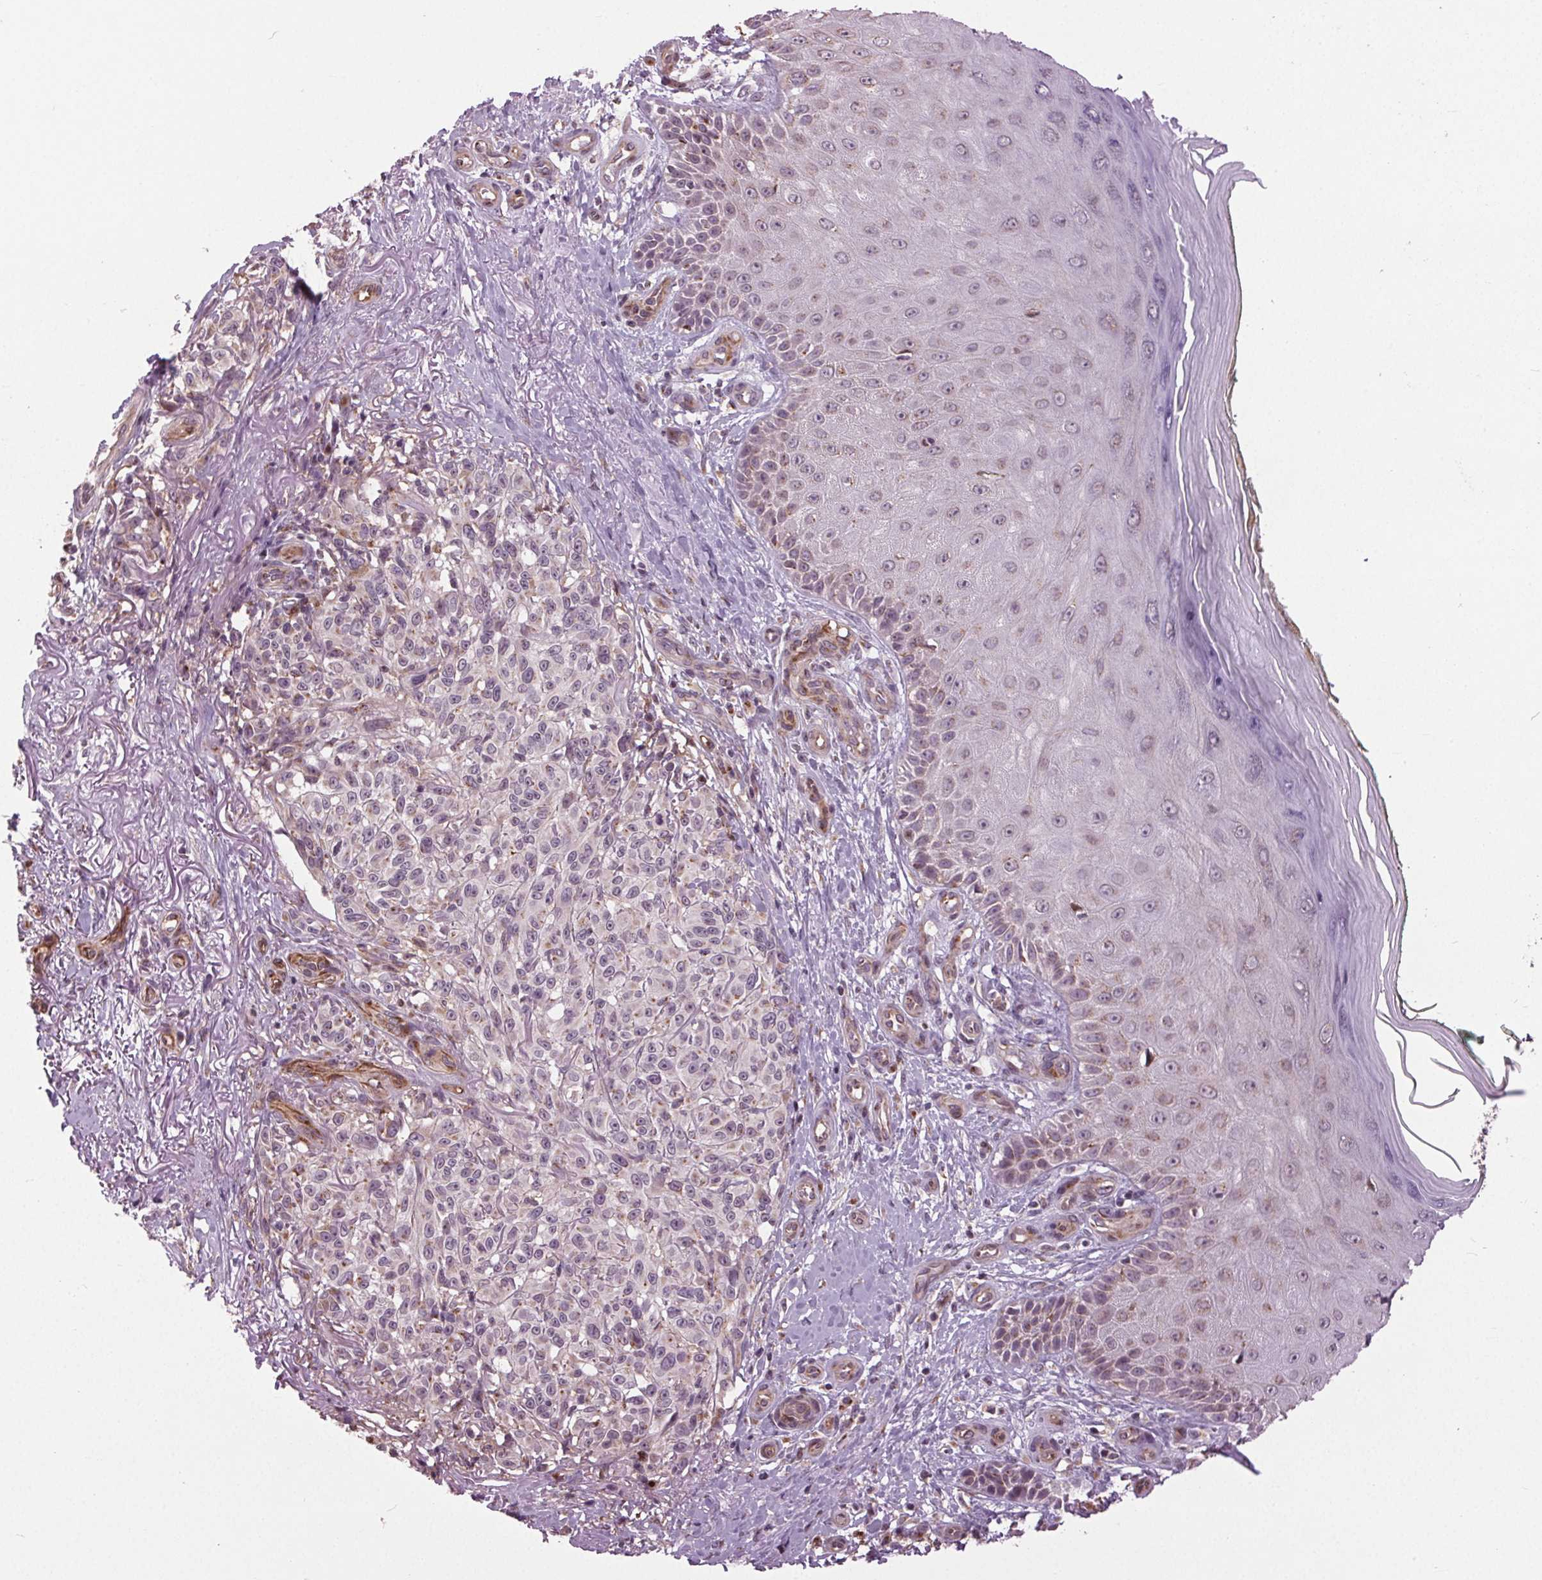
{"staining": {"intensity": "moderate", "quantity": "25%-75%", "location": "cytoplasmic/membranous"}, "tissue": "melanoma", "cell_type": "Tumor cells", "image_type": "cancer", "snomed": [{"axis": "morphology", "description": "Malignant melanoma, NOS"}, {"axis": "topography", "description": "Skin"}], "caption": "An IHC histopathology image of neoplastic tissue is shown. Protein staining in brown highlights moderate cytoplasmic/membranous positivity in malignant melanoma within tumor cells. The staining is performed using DAB brown chromogen to label protein expression. The nuclei are counter-stained blue using hematoxylin.", "gene": "BSDC1", "patient": {"sex": "female", "age": 85}}